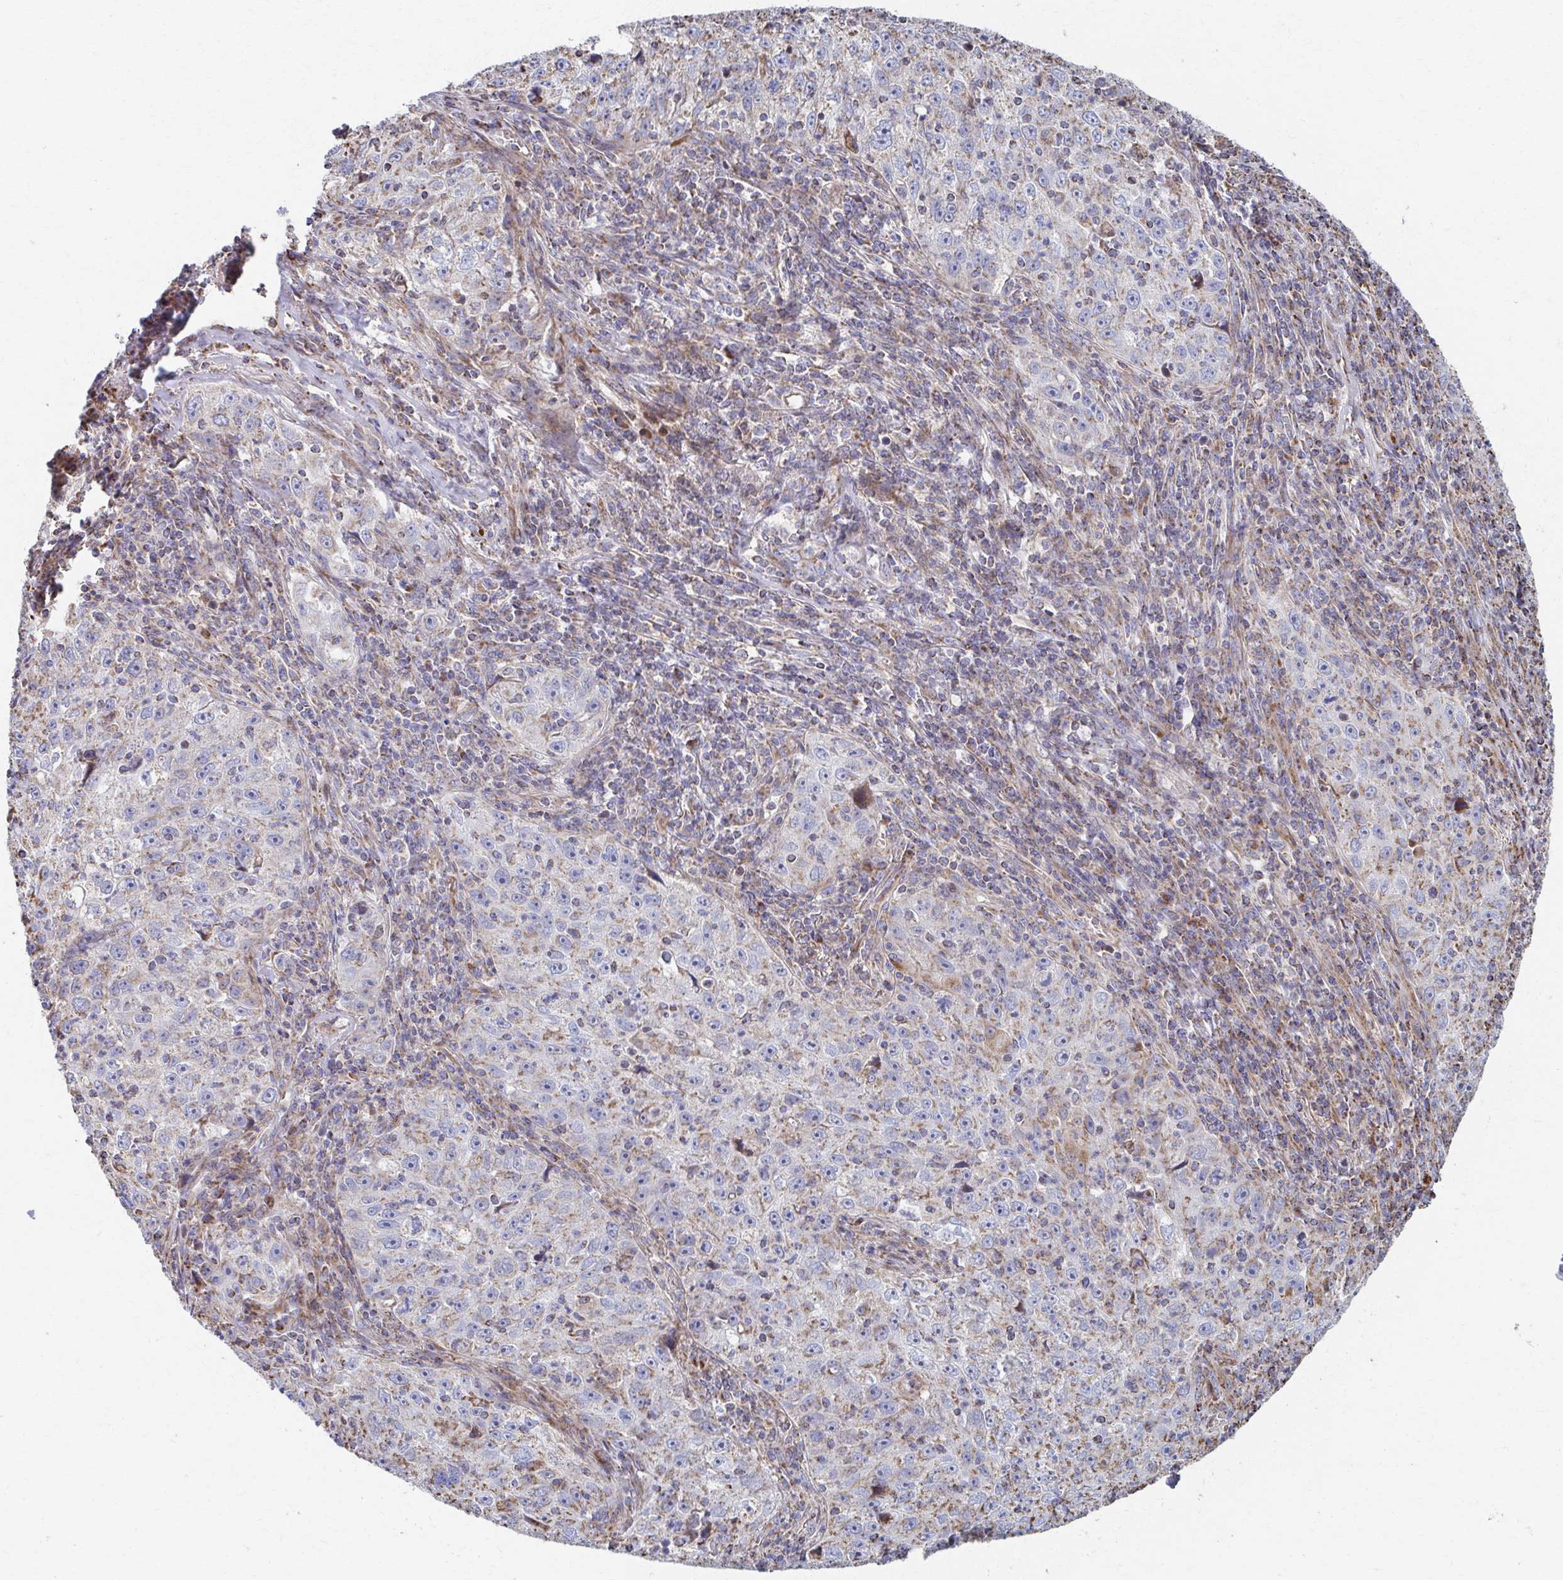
{"staining": {"intensity": "weak", "quantity": "<25%", "location": "cytoplasmic/membranous"}, "tissue": "lung cancer", "cell_type": "Tumor cells", "image_type": "cancer", "snomed": [{"axis": "morphology", "description": "Squamous cell carcinoma, NOS"}, {"axis": "topography", "description": "Lung"}], "caption": "IHC of squamous cell carcinoma (lung) demonstrates no staining in tumor cells. (Stains: DAB IHC with hematoxylin counter stain, Microscopy: brightfield microscopy at high magnification).", "gene": "SAT1", "patient": {"sex": "male", "age": 71}}